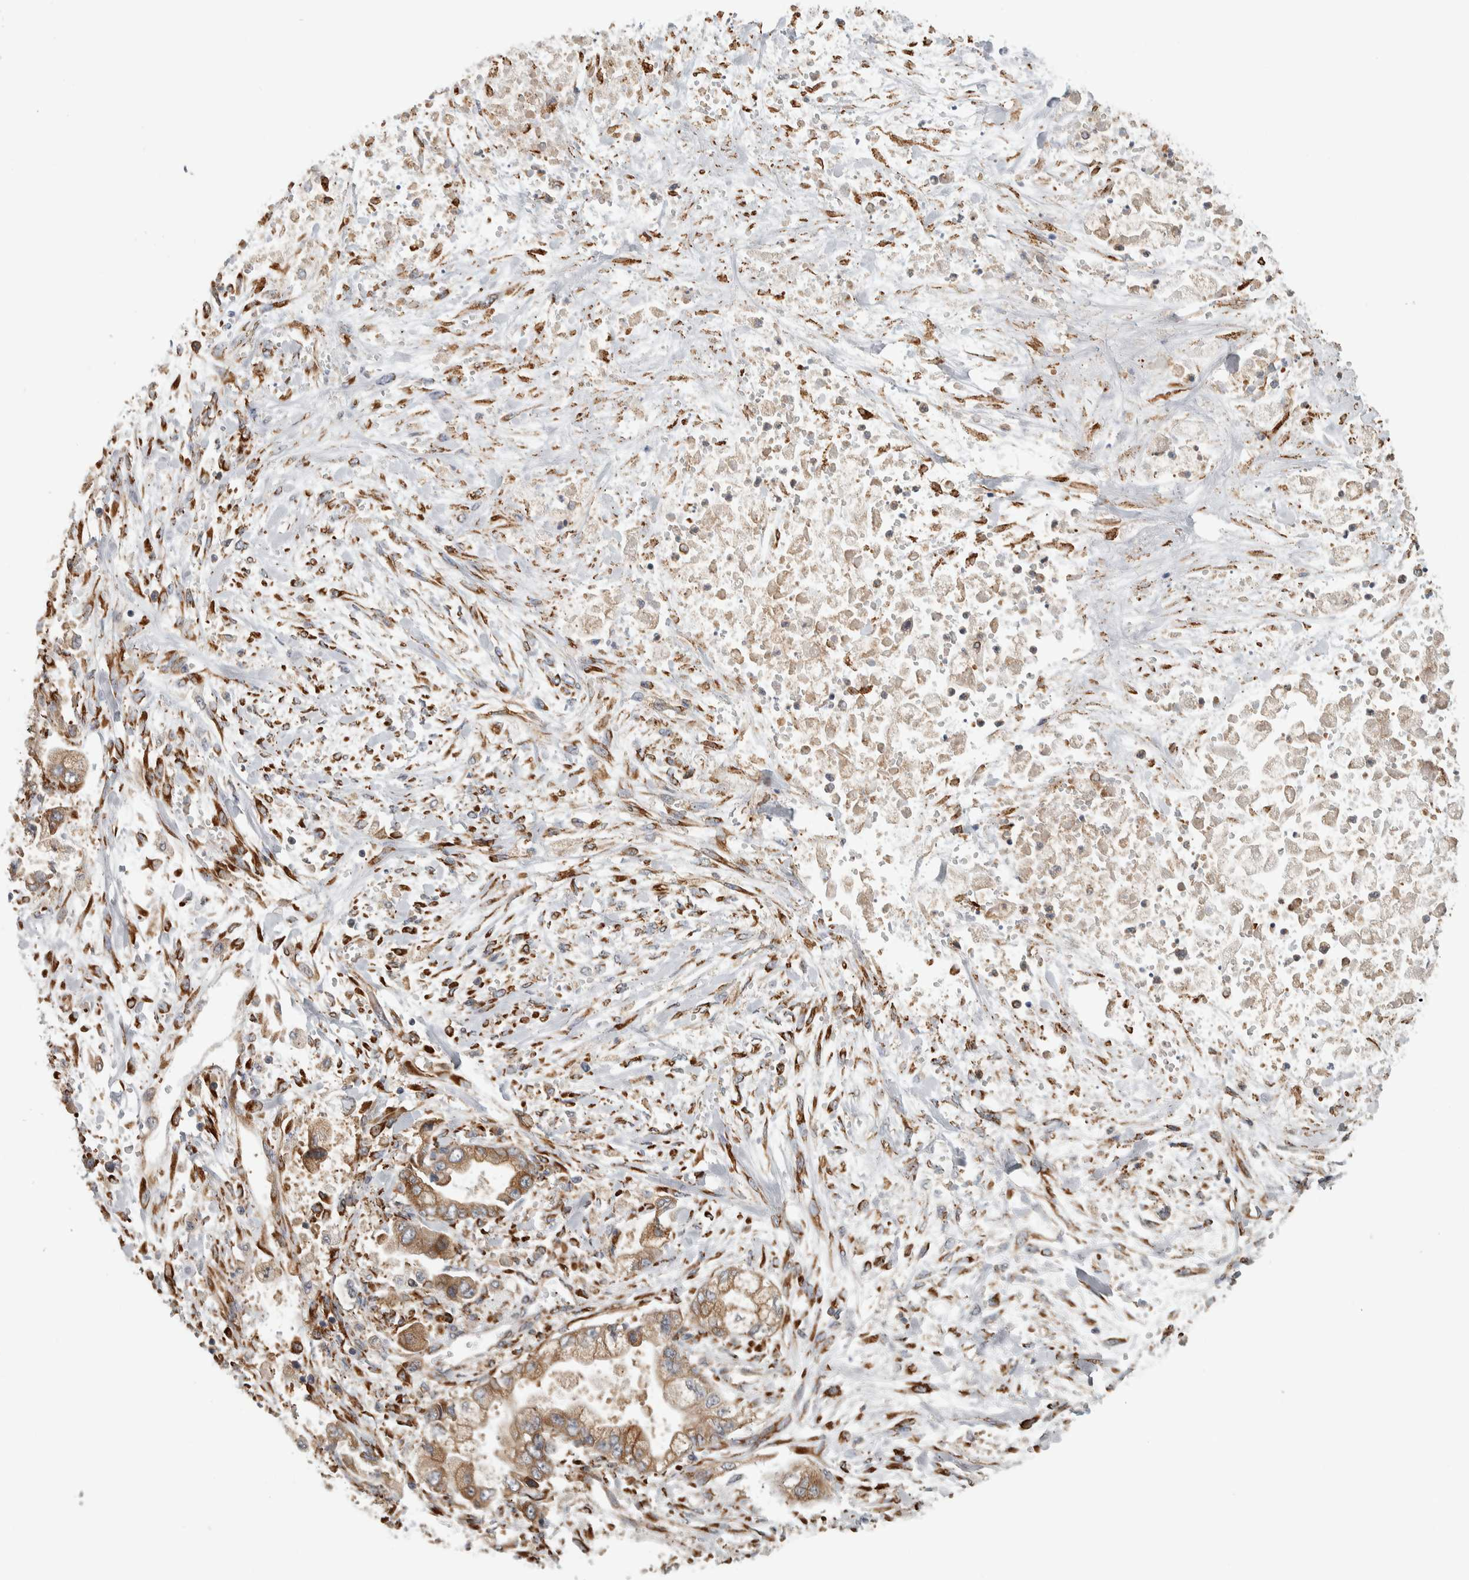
{"staining": {"intensity": "weak", "quantity": ">75%", "location": "cytoplasmic/membranous"}, "tissue": "stomach cancer", "cell_type": "Tumor cells", "image_type": "cancer", "snomed": [{"axis": "morphology", "description": "Normal tissue, NOS"}, {"axis": "morphology", "description": "Adenocarcinoma, NOS"}, {"axis": "topography", "description": "Stomach"}], "caption": "This micrograph reveals stomach cancer stained with immunohistochemistry to label a protein in brown. The cytoplasmic/membranous of tumor cells show weak positivity for the protein. Nuclei are counter-stained blue.", "gene": "EIF3H", "patient": {"sex": "male", "age": 62}}